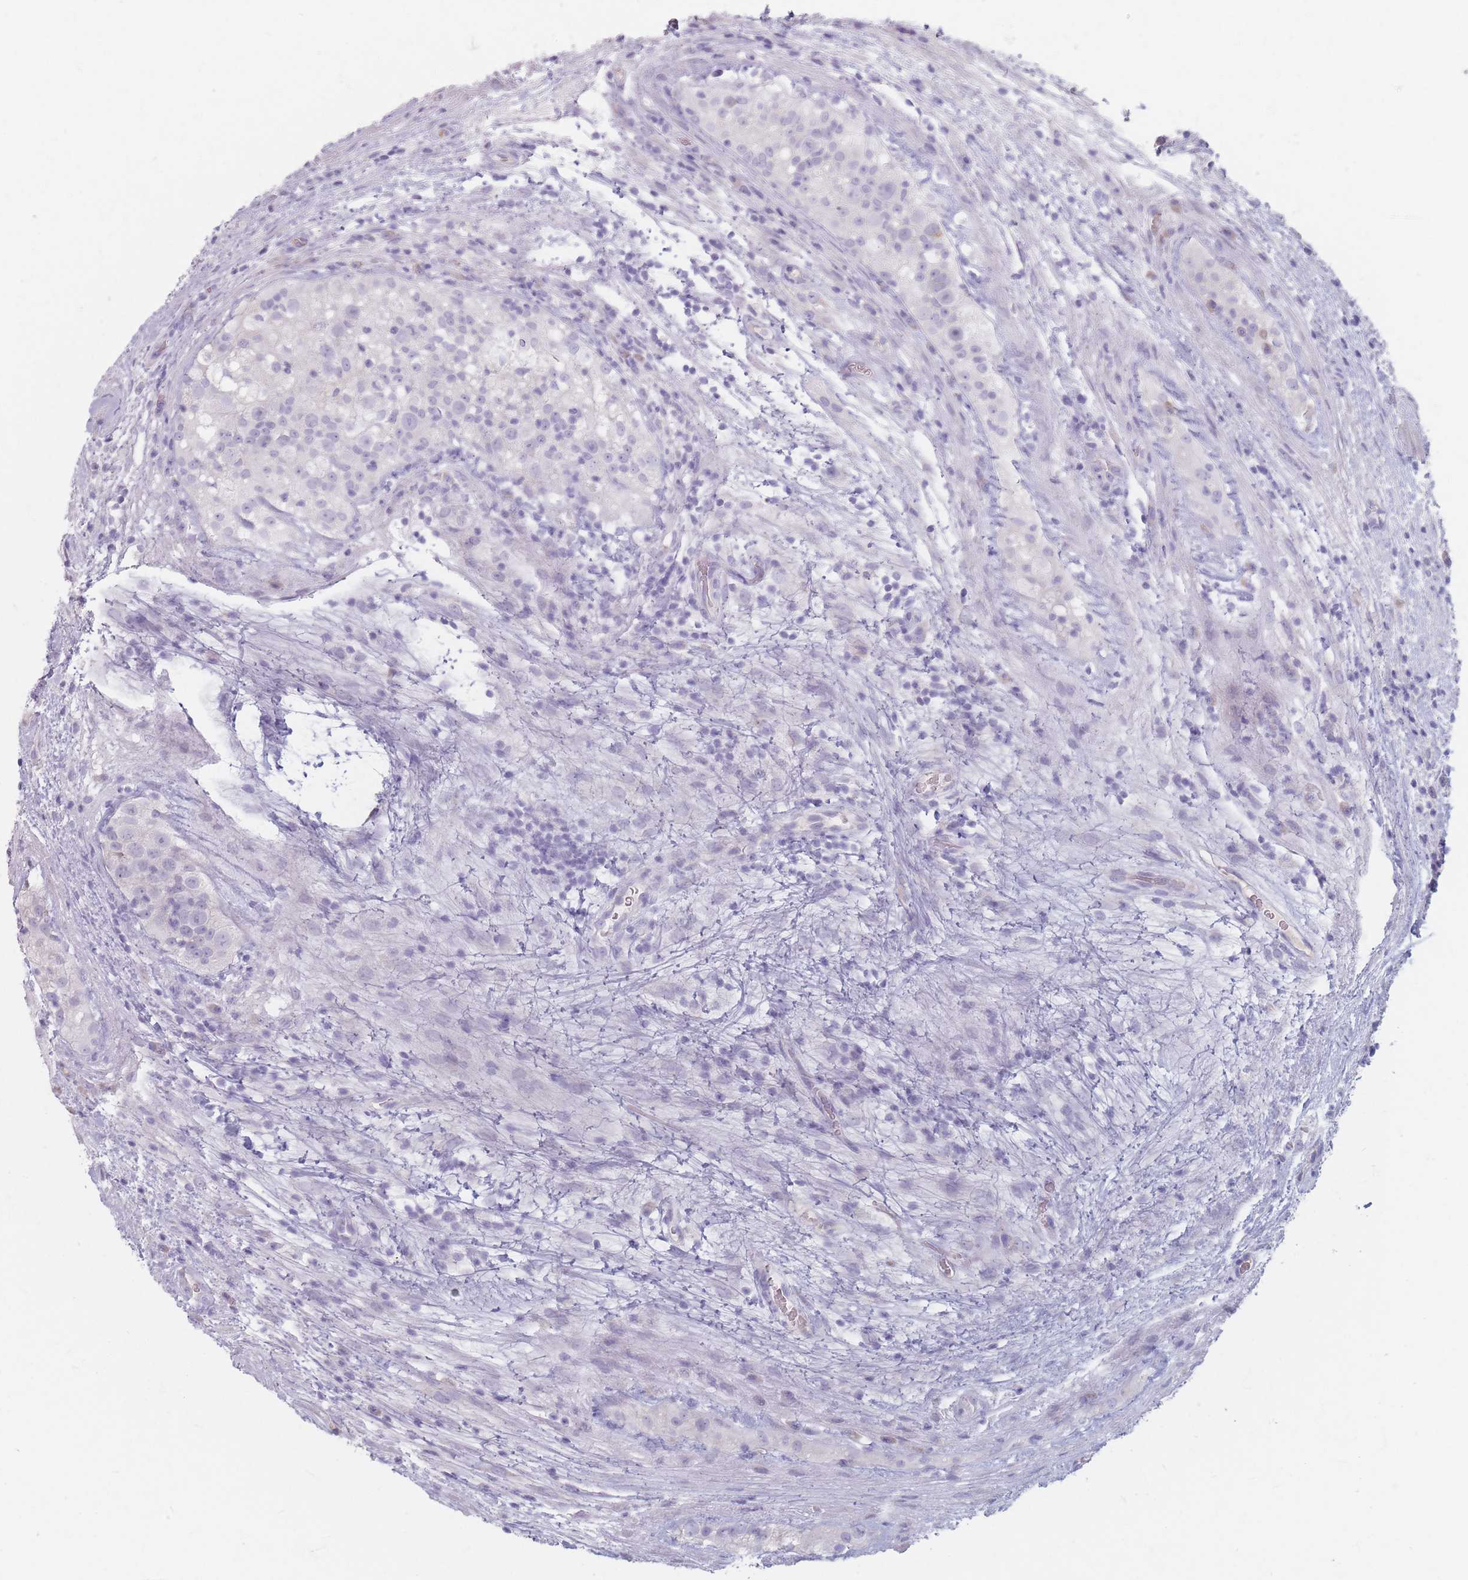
{"staining": {"intensity": "negative", "quantity": "none", "location": "none"}, "tissue": "testis cancer", "cell_type": "Tumor cells", "image_type": "cancer", "snomed": [{"axis": "morphology", "description": "Normal tissue, NOS"}, {"axis": "morphology", "description": "Carcinoma, Embryonal, NOS"}, {"axis": "topography", "description": "Testis"}], "caption": "Protein analysis of testis cancer (embryonal carcinoma) demonstrates no significant positivity in tumor cells. Nuclei are stained in blue.", "gene": "PIGM", "patient": {"sex": "male", "age": 32}}